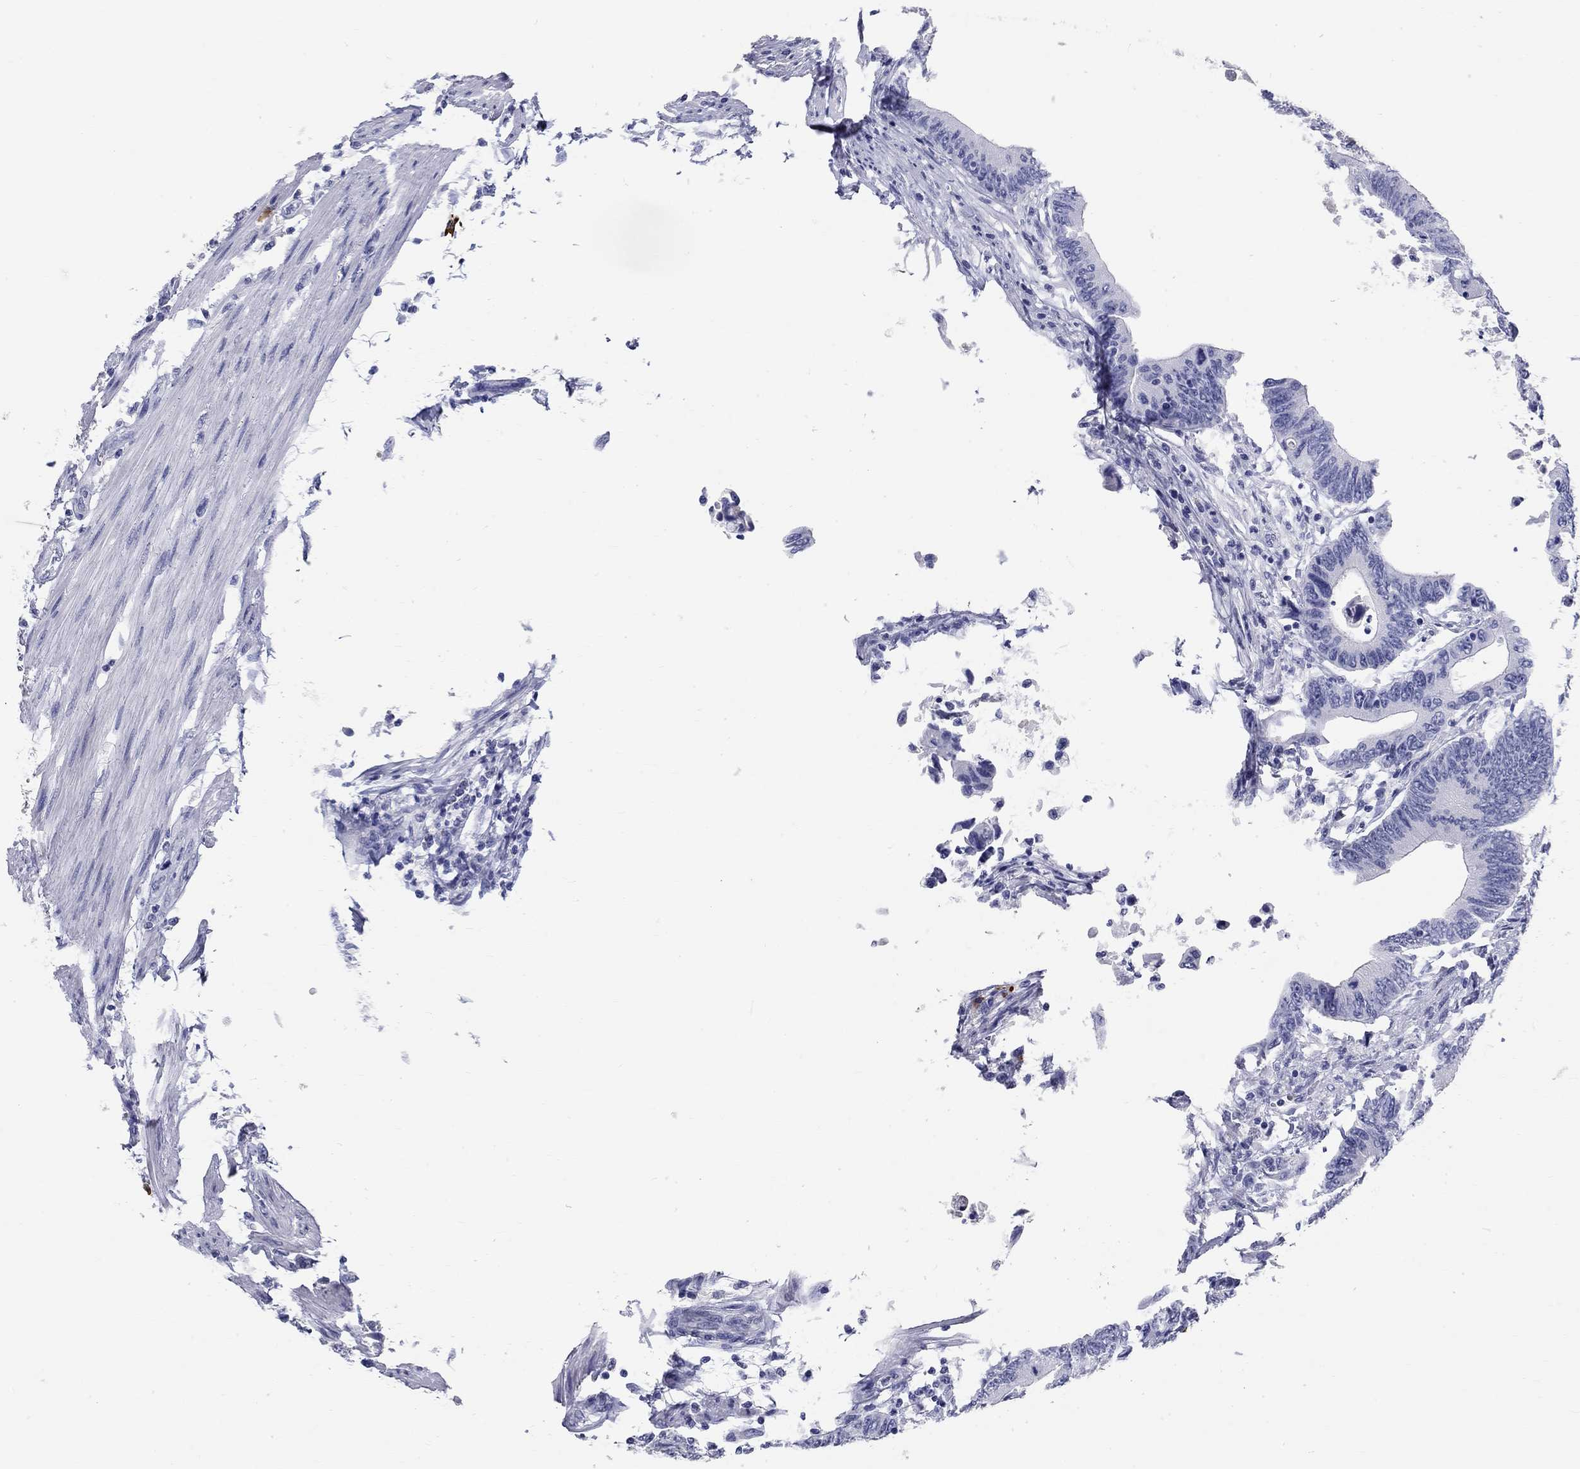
{"staining": {"intensity": "negative", "quantity": "none", "location": "none"}, "tissue": "colorectal cancer", "cell_type": "Tumor cells", "image_type": "cancer", "snomed": [{"axis": "morphology", "description": "Adenocarcinoma, NOS"}, {"axis": "topography", "description": "Colon"}], "caption": "The image displays no staining of tumor cells in colorectal adenocarcinoma.", "gene": "PHOX2B", "patient": {"sex": "female", "age": 90}}